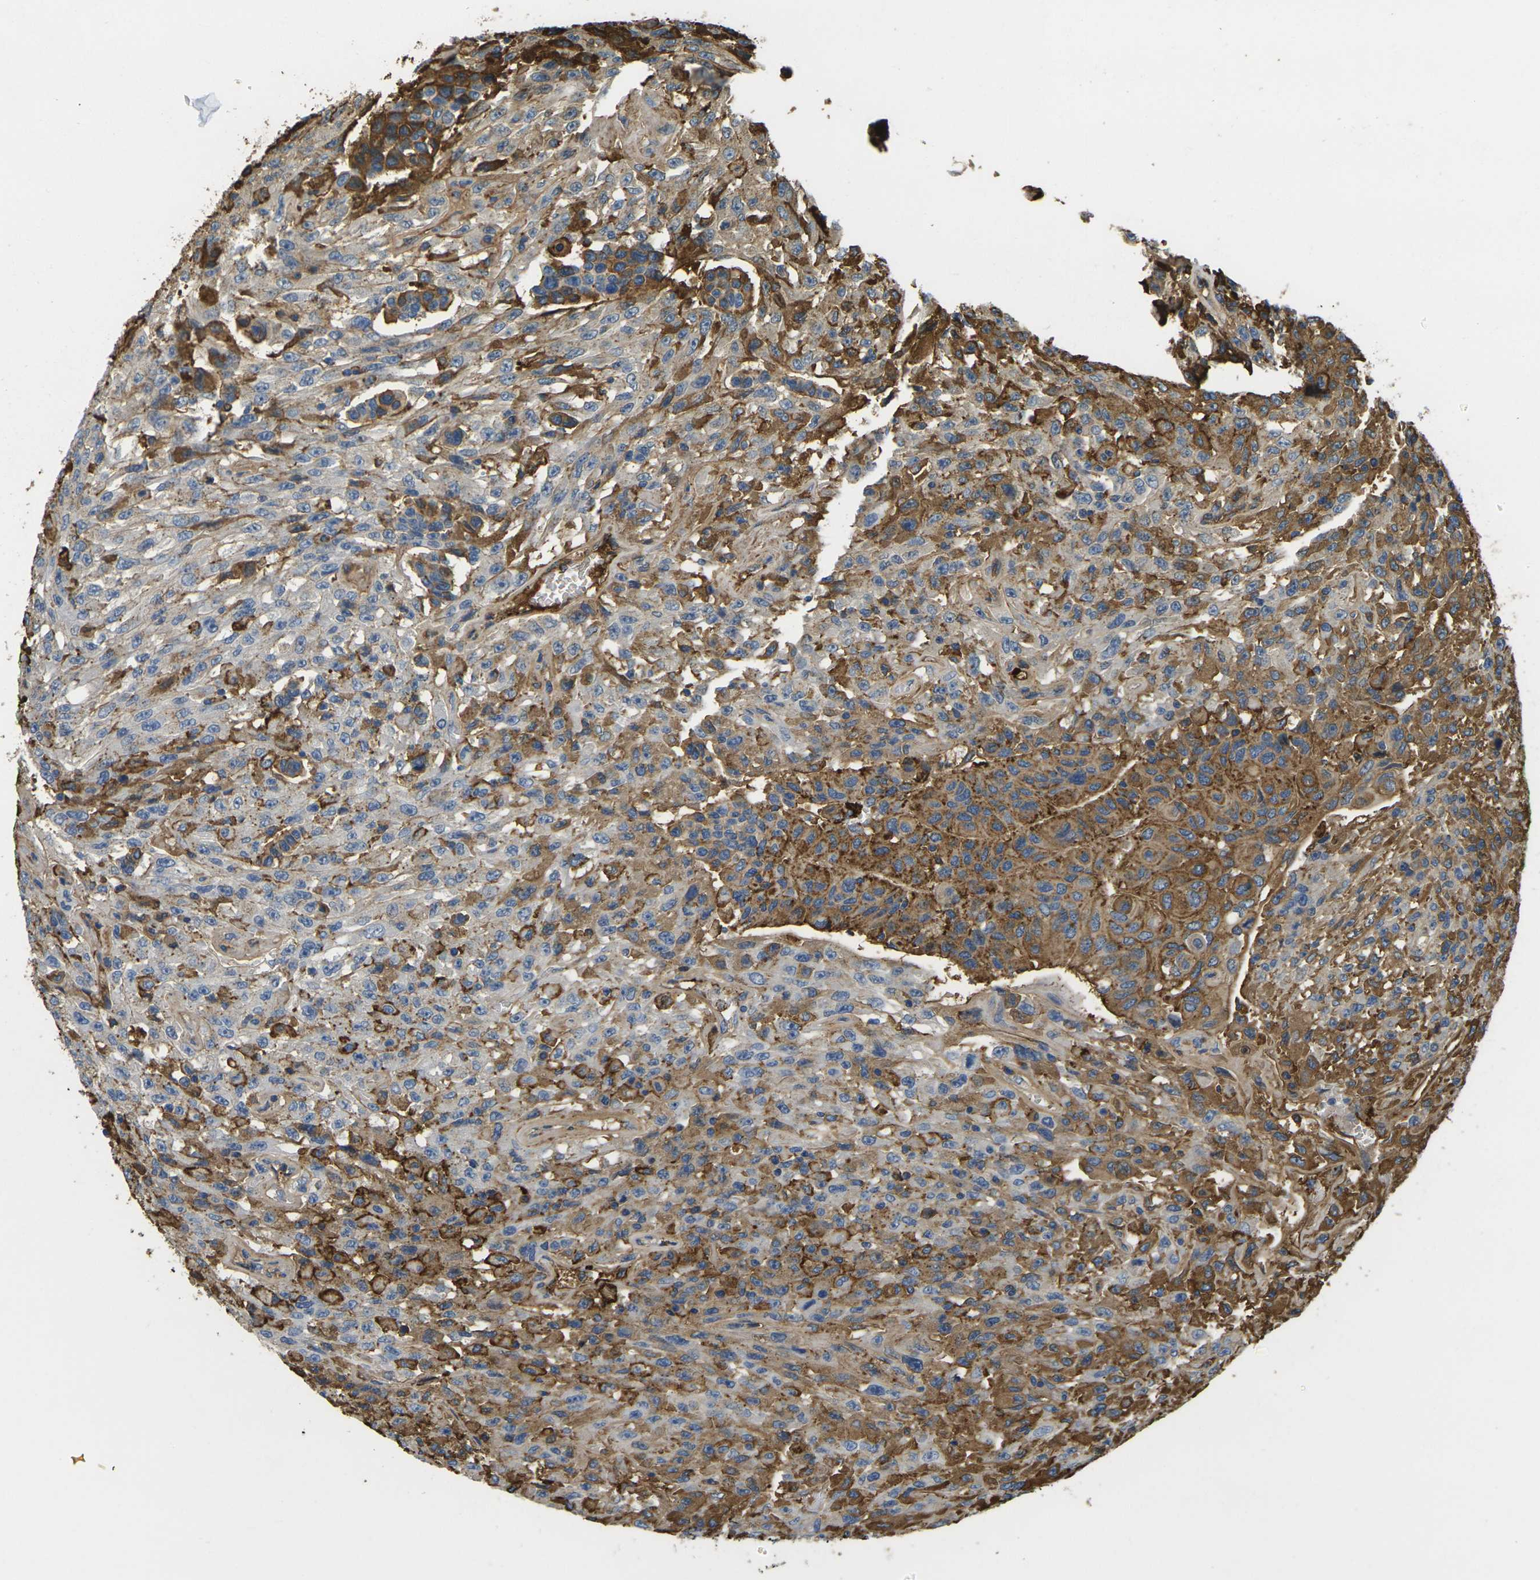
{"staining": {"intensity": "strong", "quantity": "25%-75%", "location": "cytoplasmic/membranous"}, "tissue": "urothelial cancer", "cell_type": "Tumor cells", "image_type": "cancer", "snomed": [{"axis": "morphology", "description": "Urothelial carcinoma, High grade"}, {"axis": "topography", "description": "Urinary bladder"}], "caption": "Urothelial carcinoma (high-grade) stained with DAB immunohistochemistry reveals high levels of strong cytoplasmic/membranous positivity in about 25%-75% of tumor cells.", "gene": "PLCD1", "patient": {"sex": "male", "age": 66}}